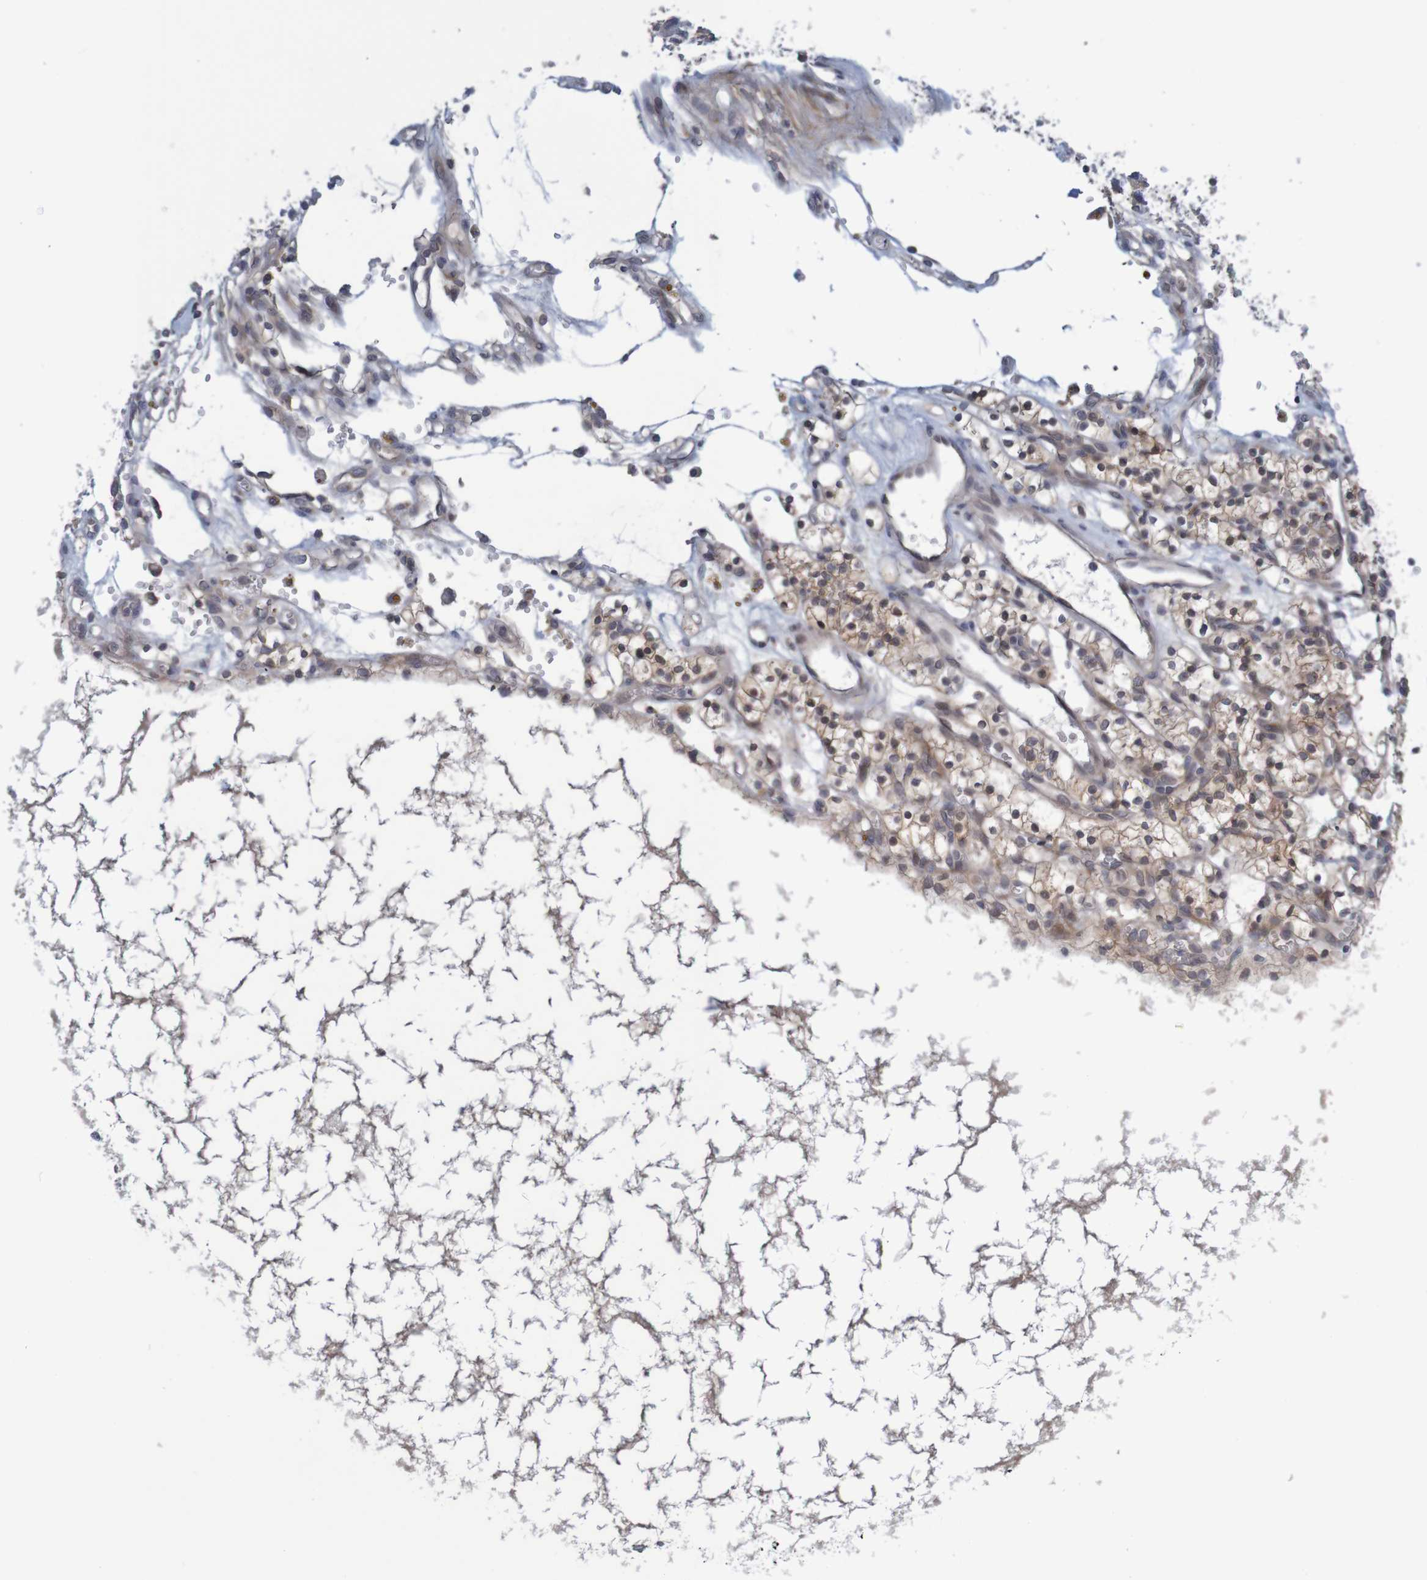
{"staining": {"intensity": "weak", "quantity": ">75%", "location": "cytoplasmic/membranous"}, "tissue": "renal cancer", "cell_type": "Tumor cells", "image_type": "cancer", "snomed": [{"axis": "morphology", "description": "Adenocarcinoma, NOS"}, {"axis": "topography", "description": "Kidney"}], "caption": "Immunohistochemical staining of human renal cancer (adenocarcinoma) demonstrates low levels of weak cytoplasmic/membranous protein positivity in about >75% of tumor cells. Using DAB (3,3'-diaminobenzidine) (brown) and hematoxylin (blue) stains, captured at high magnification using brightfield microscopy.", "gene": "ANKK1", "patient": {"sex": "female", "age": 57}}